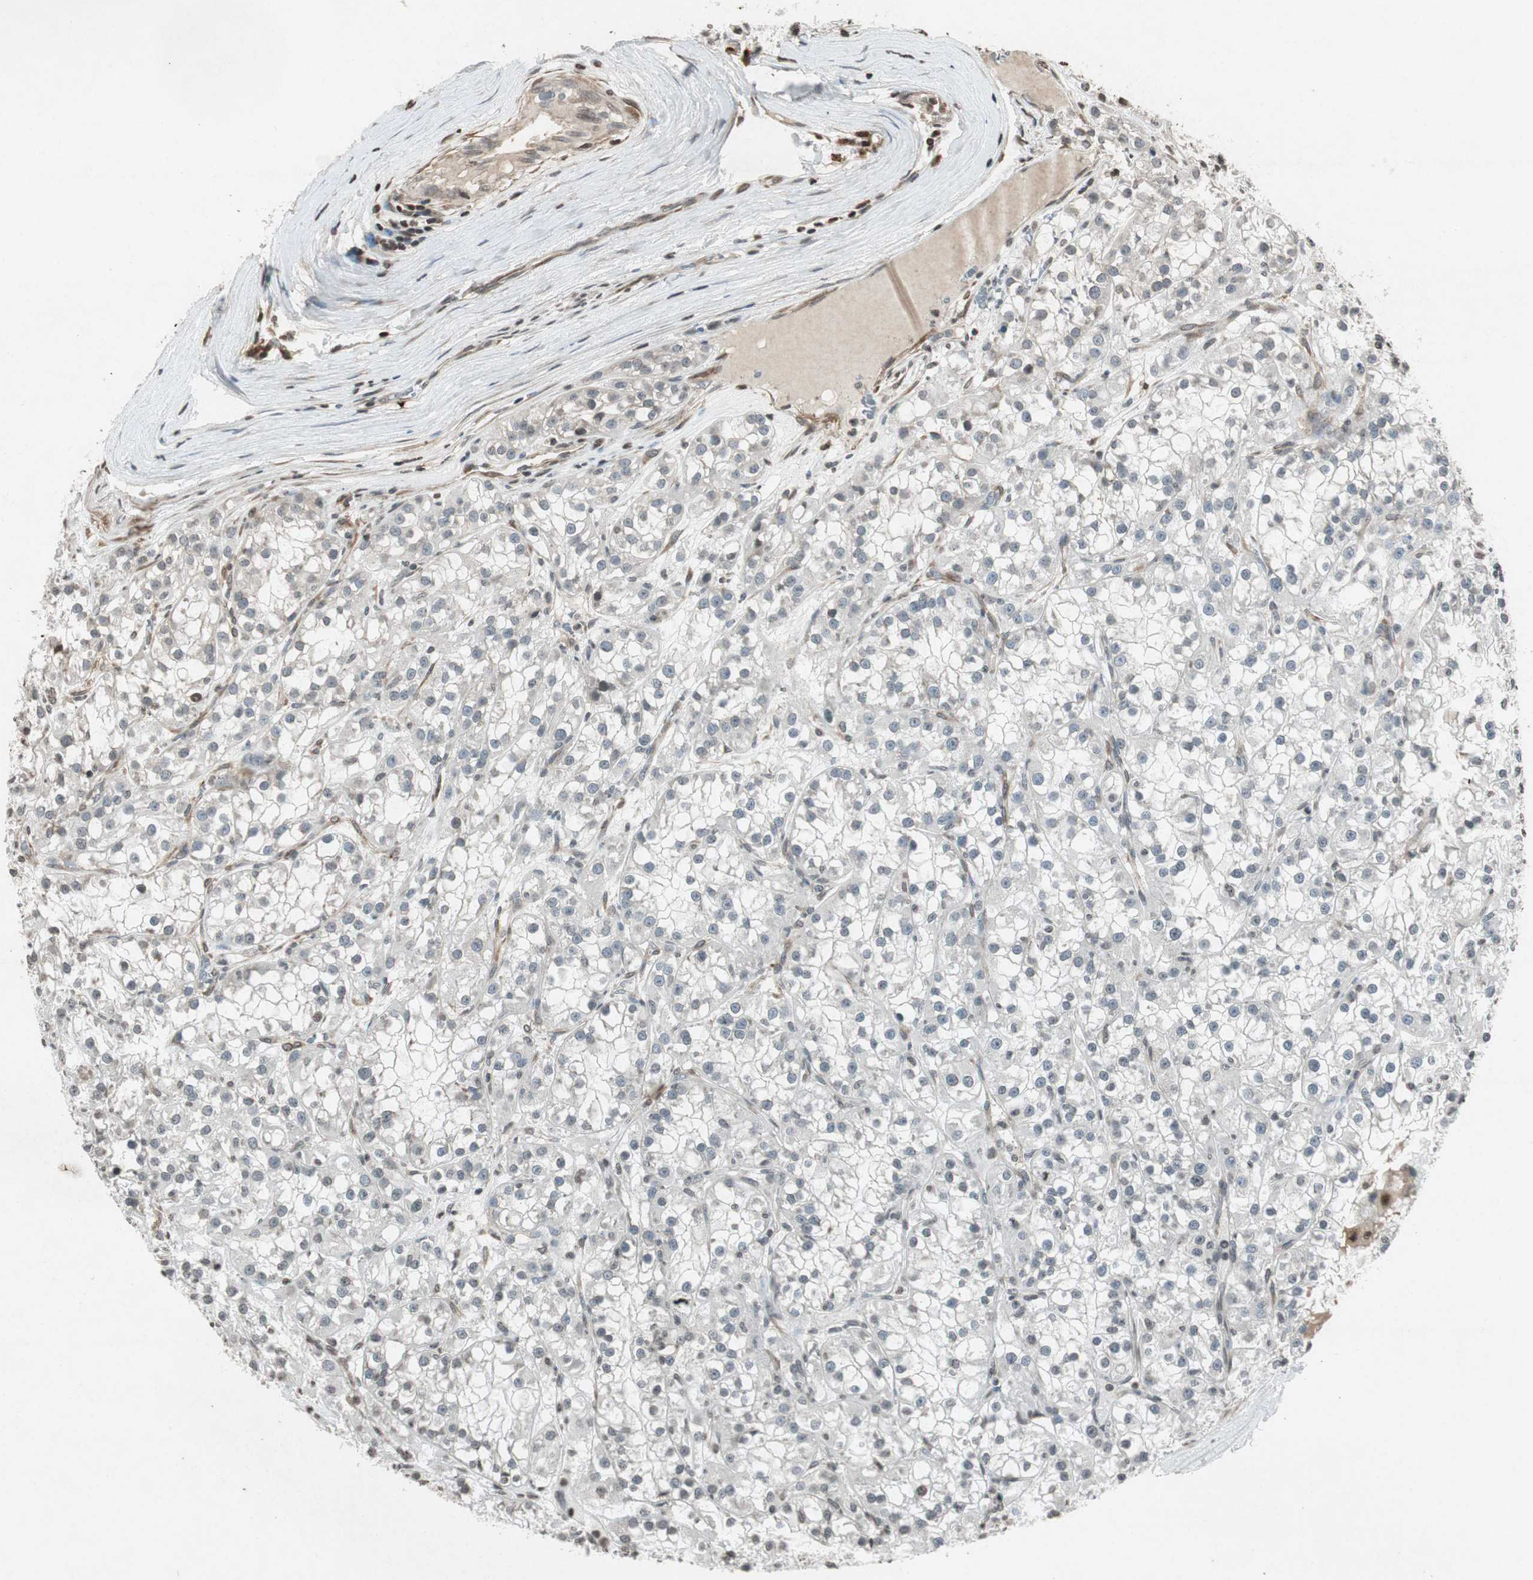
{"staining": {"intensity": "negative", "quantity": "none", "location": "none"}, "tissue": "renal cancer", "cell_type": "Tumor cells", "image_type": "cancer", "snomed": [{"axis": "morphology", "description": "Adenocarcinoma, NOS"}, {"axis": "topography", "description": "Kidney"}], "caption": "Adenocarcinoma (renal) stained for a protein using IHC demonstrates no expression tumor cells.", "gene": "PRKG1", "patient": {"sex": "female", "age": 52}}